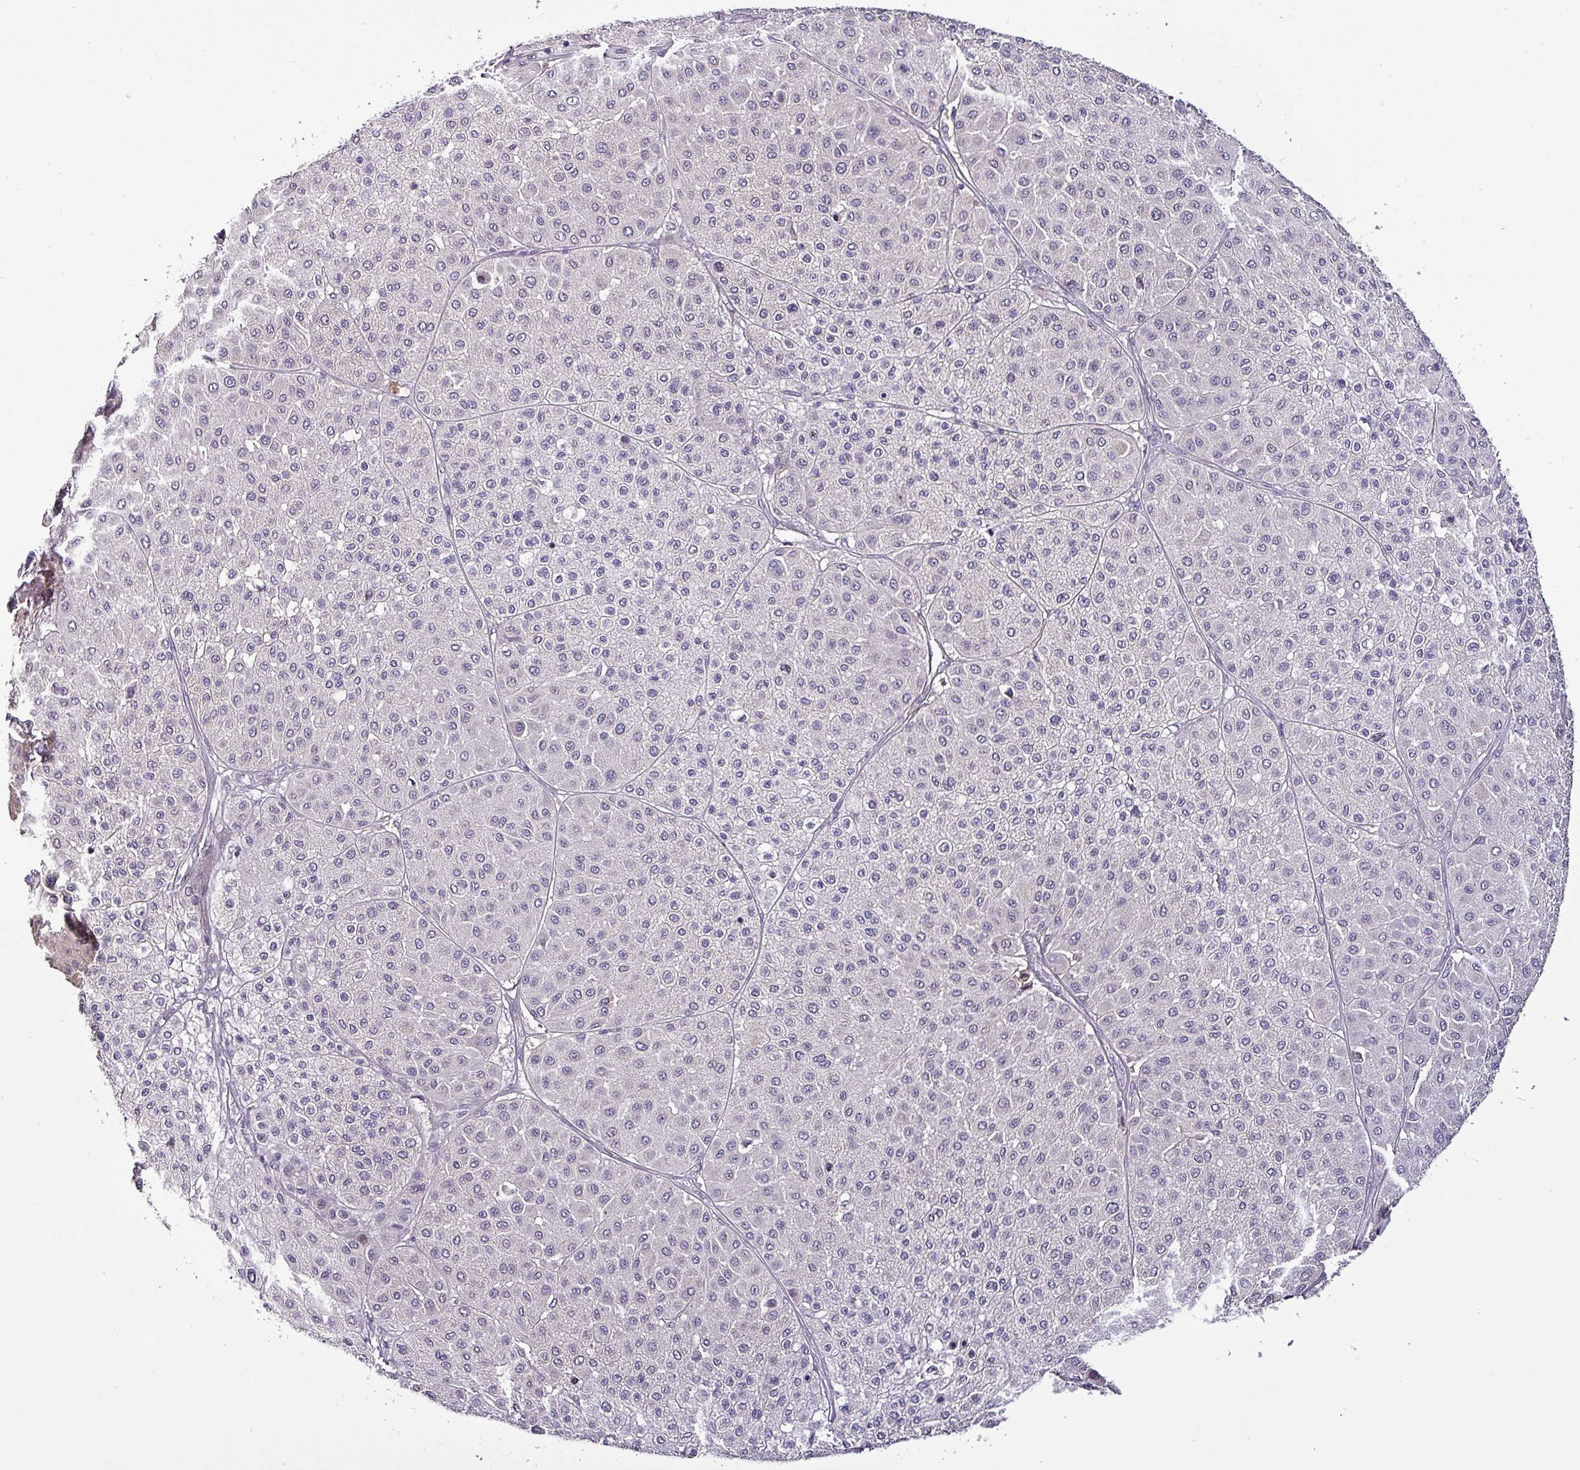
{"staining": {"intensity": "negative", "quantity": "none", "location": "none"}, "tissue": "melanoma", "cell_type": "Tumor cells", "image_type": "cancer", "snomed": [{"axis": "morphology", "description": "Malignant melanoma, Metastatic site"}, {"axis": "topography", "description": "Smooth muscle"}], "caption": "The micrograph exhibits no staining of tumor cells in melanoma.", "gene": "GRAPL", "patient": {"sex": "male", "age": 41}}